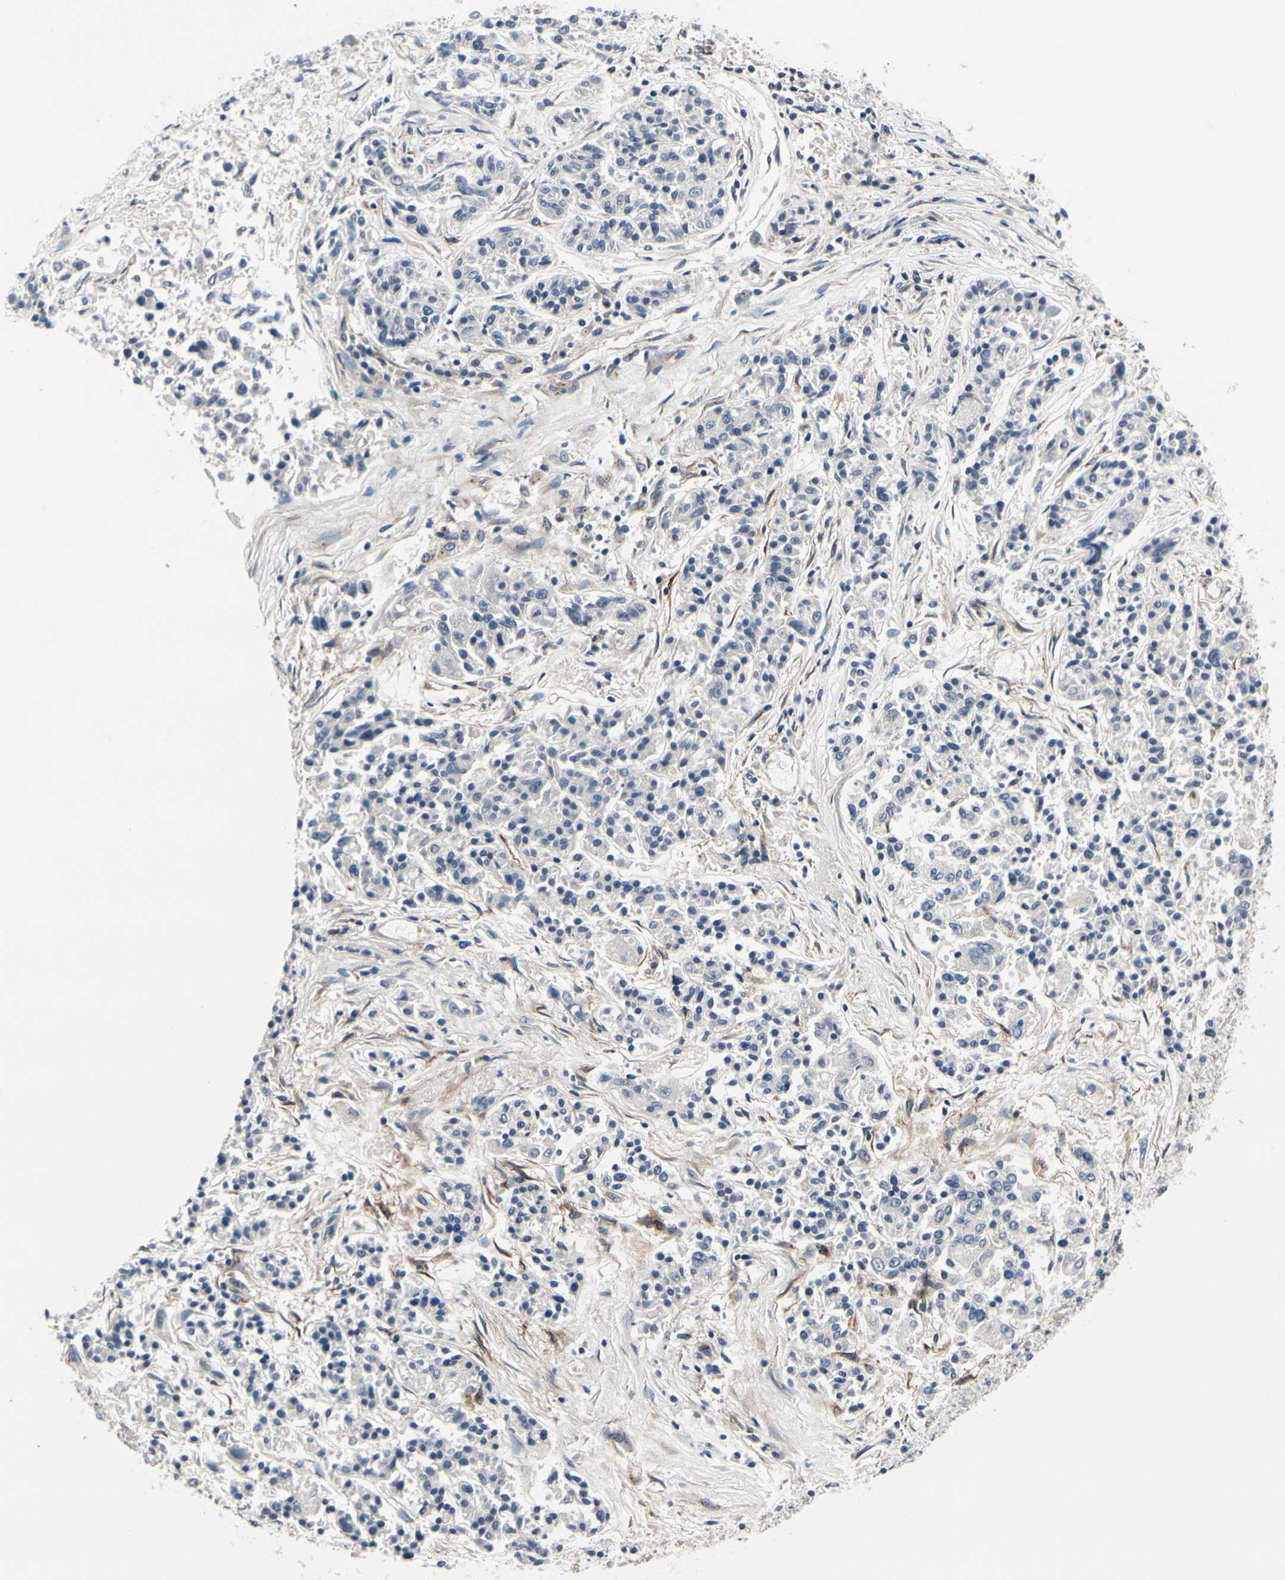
{"staining": {"intensity": "negative", "quantity": "none", "location": "none"}, "tissue": "lung cancer", "cell_type": "Tumor cells", "image_type": "cancer", "snomed": [{"axis": "morphology", "description": "Adenocarcinoma, NOS"}, {"axis": "topography", "description": "Lung"}], "caption": "Adenocarcinoma (lung) was stained to show a protein in brown. There is no significant positivity in tumor cells.", "gene": "PRKAR2B", "patient": {"sex": "male", "age": 84}}